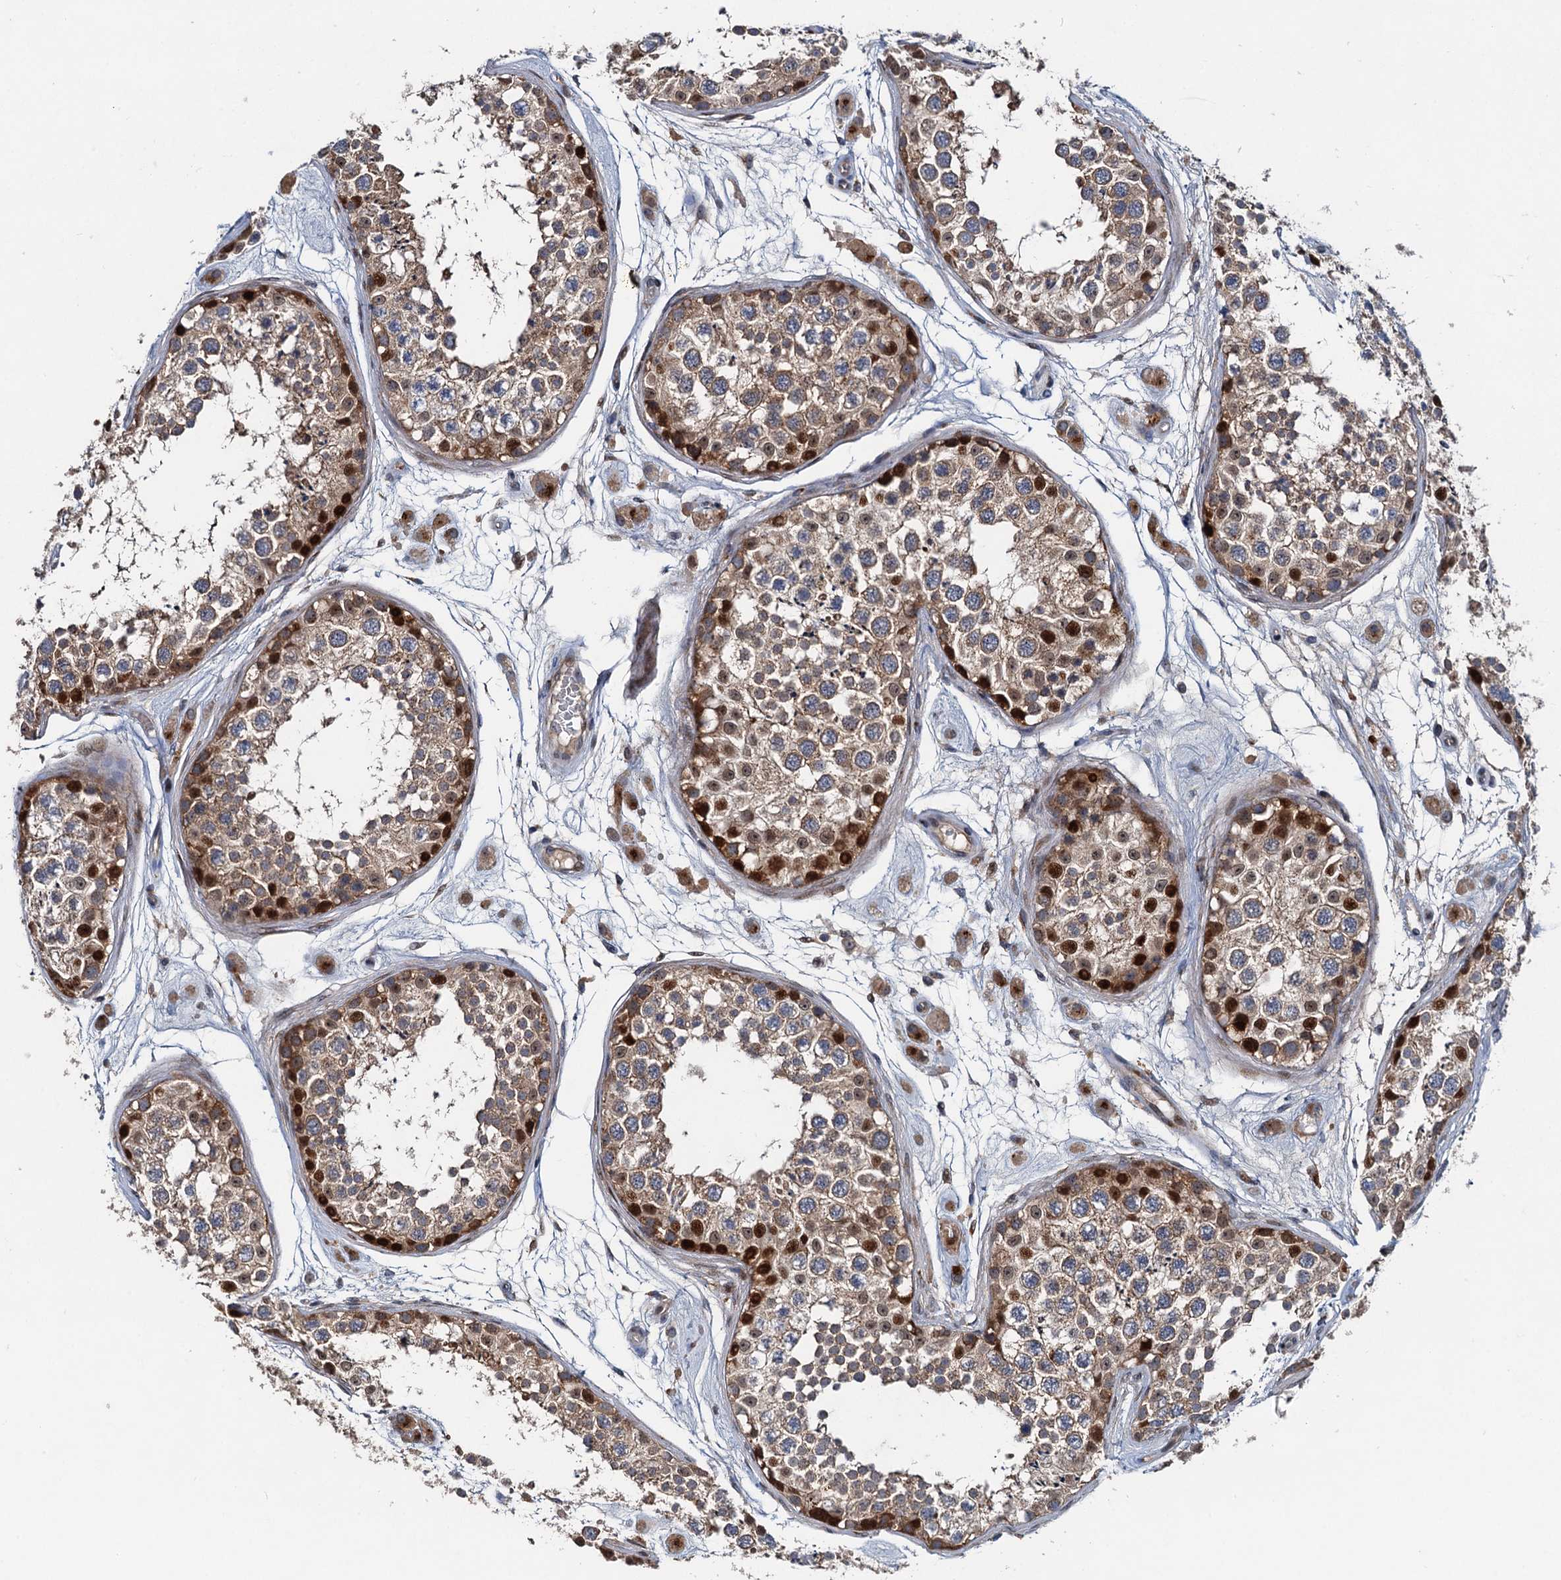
{"staining": {"intensity": "strong", "quantity": "25%-75%", "location": "cytoplasmic/membranous,nuclear"}, "tissue": "testis", "cell_type": "Cells in seminiferous ducts", "image_type": "normal", "snomed": [{"axis": "morphology", "description": "Normal tissue, NOS"}, {"axis": "topography", "description": "Testis"}], "caption": "A photomicrograph of human testis stained for a protein reveals strong cytoplasmic/membranous,nuclear brown staining in cells in seminiferous ducts. Nuclei are stained in blue.", "gene": "NBEA", "patient": {"sex": "male", "age": 25}}